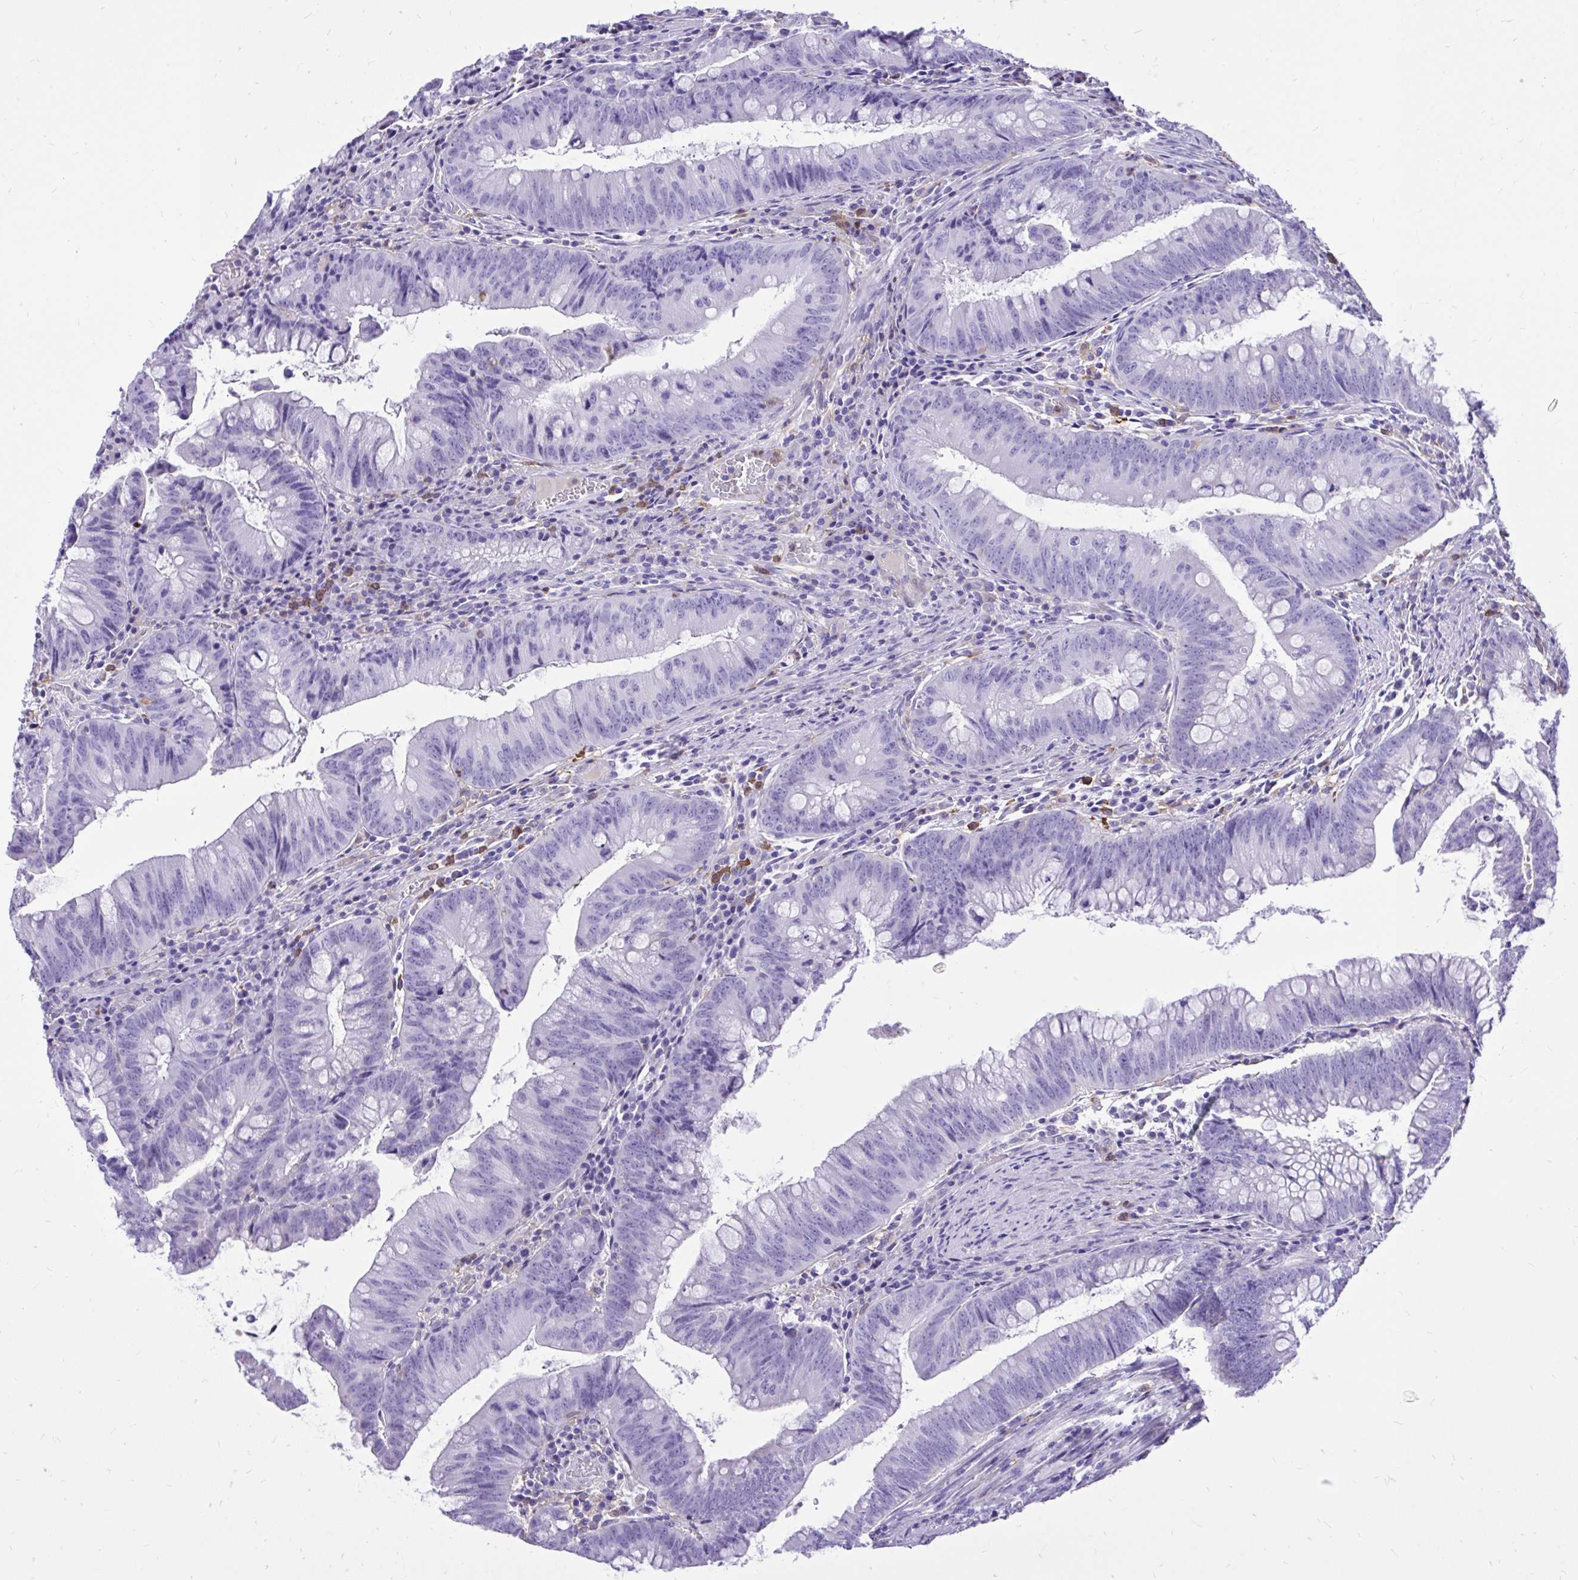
{"staining": {"intensity": "negative", "quantity": "none", "location": "none"}, "tissue": "colorectal cancer", "cell_type": "Tumor cells", "image_type": "cancer", "snomed": [{"axis": "morphology", "description": "Adenocarcinoma, NOS"}, {"axis": "topography", "description": "Colon"}], "caption": "IHC image of neoplastic tissue: colorectal cancer (adenocarcinoma) stained with DAB (3,3'-diaminobenzidine) demonstrates no significant protein expression in tumor cells.", "gene": "TLR7", "patient": {"sex": "male", "age": 62}}